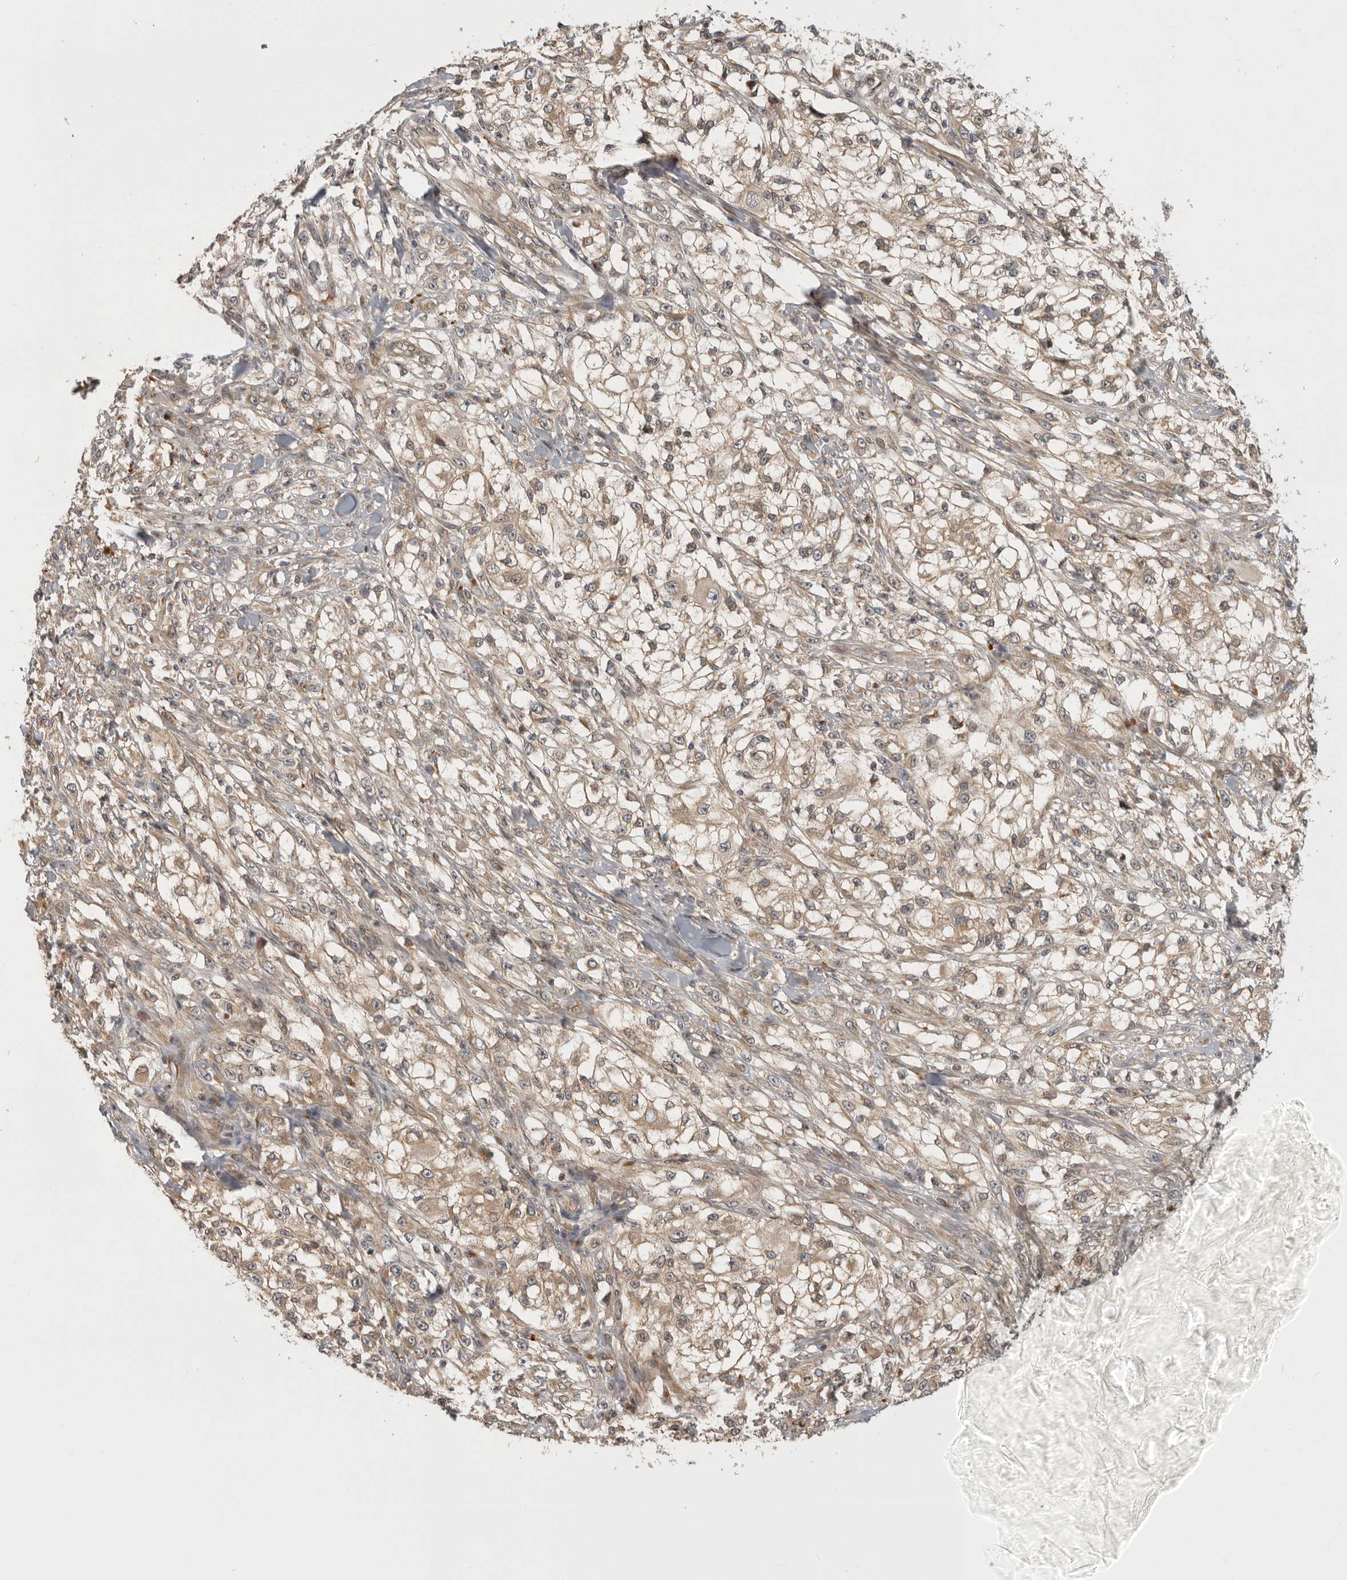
{"staining": {"intensity": "weak", "quantity": ">75%", "location": "cytoplasmic/membranous"}, "tissue": "melanoma", "cell_type": "Tumor cells", "image_type": "cancer", "snomed": [{"axis": "morphology", "description": "Malignant melanoma, NOS"}, {"axis": "topography", "description": "Skin of head"}], "caption": "Protein staining of malignant melanoma tissue displays weak cytoplasmic/membranous positivity in approximately >75% of tumor cells.", "gene": "CUEDC1", "patient": {"sex": "male", "age": 83}}